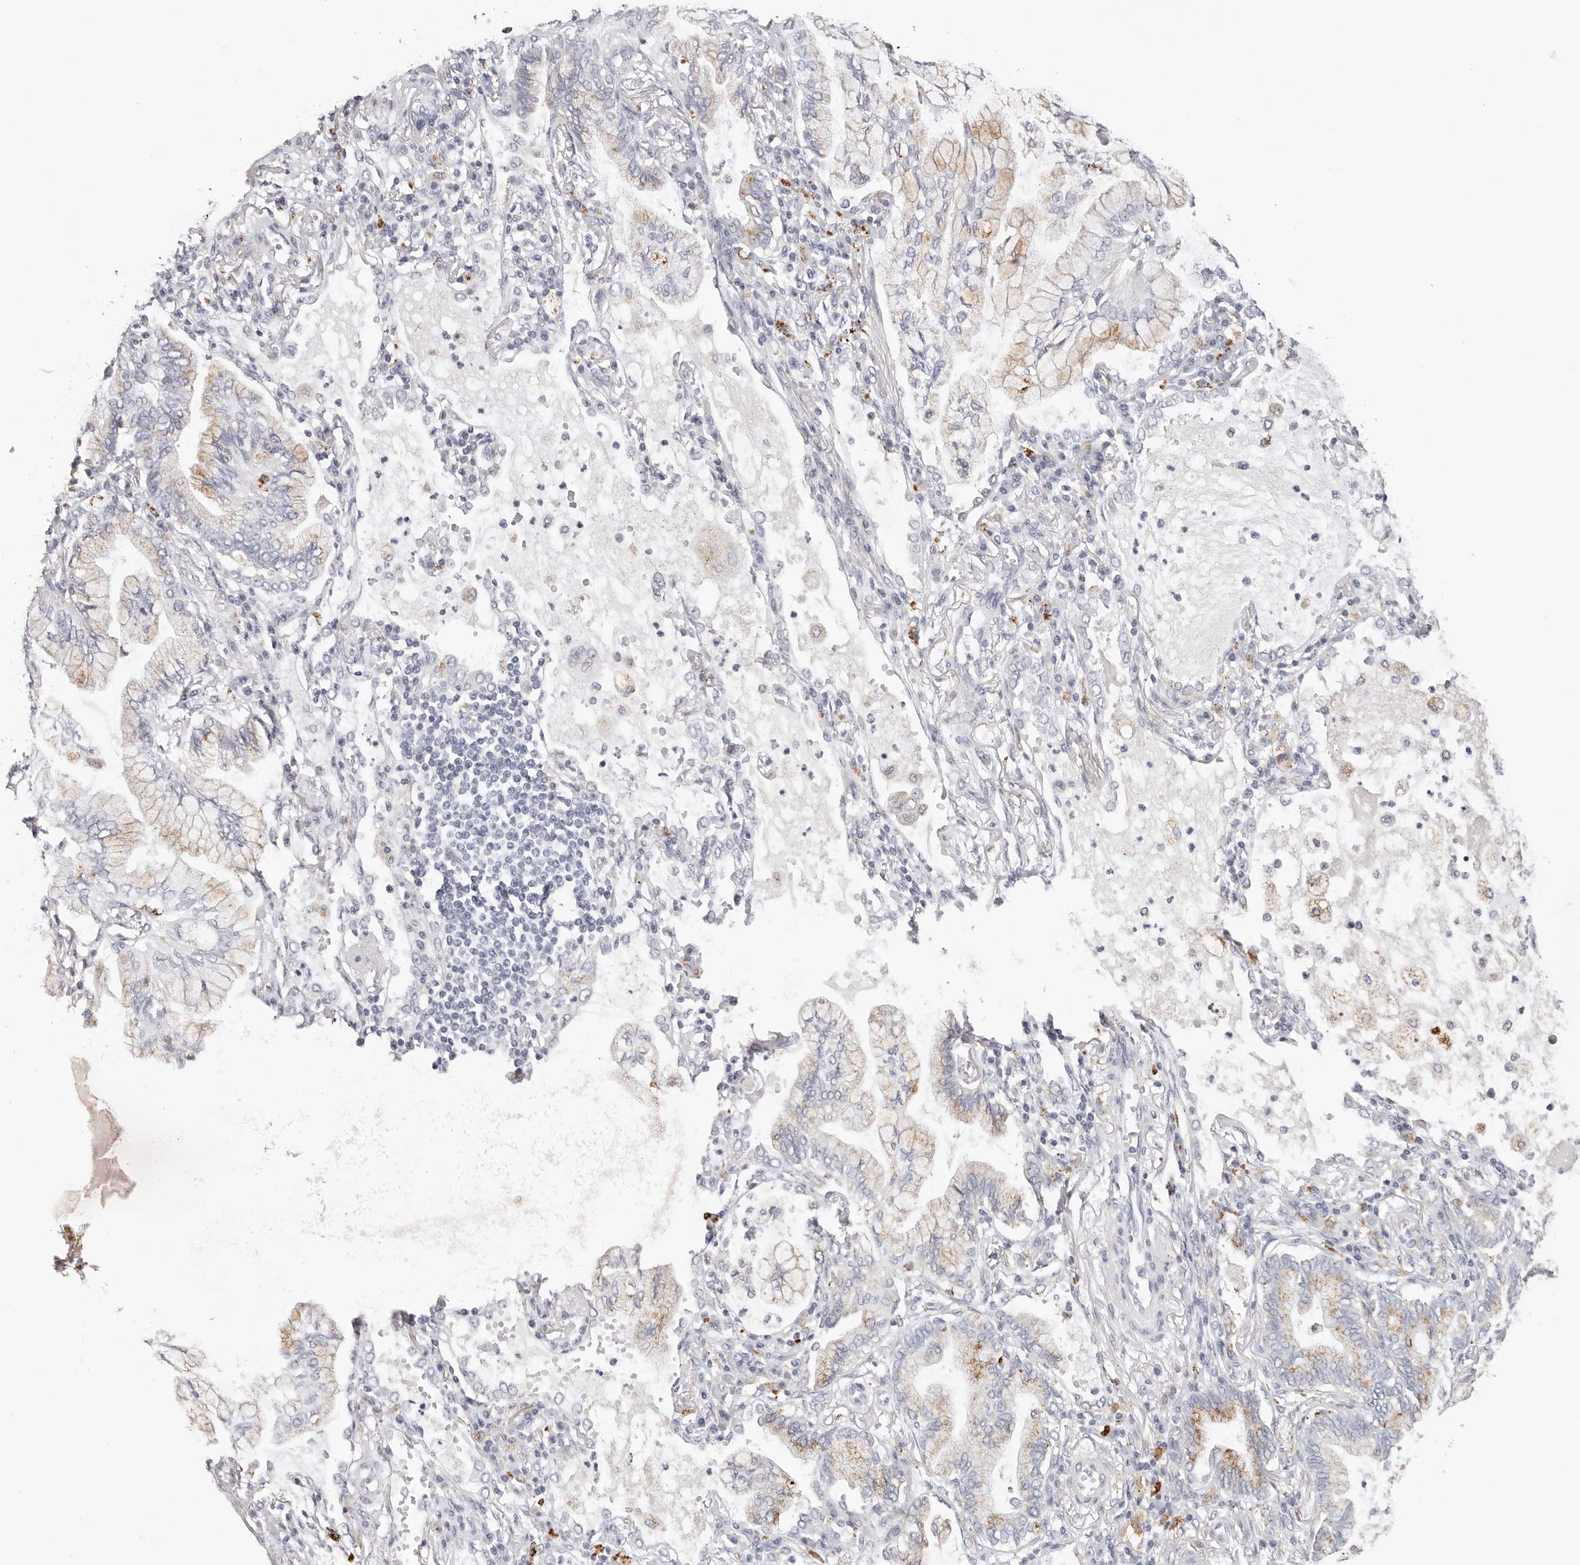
{"staining": {"intensity": "moderate", "quantity": "<25%", "location": "cytoplasmic/membranous"}, "tissue": "lung cancer", "cell_type": "Tumor cells", "image_type": "cancer", "snomed": [{"axis": "morphology", "description": "Adenocarcinoma, NOS"}, {"axis": "topography", "description": "Lung"}], "caption": "The histopathology image displays a brown stain indicating the presence of a protein in the cytoplasmic/membranous of tumor cells in lung cancer.", "gene": "STKLD1", "patient": {"sex": "female", "age": 70}}